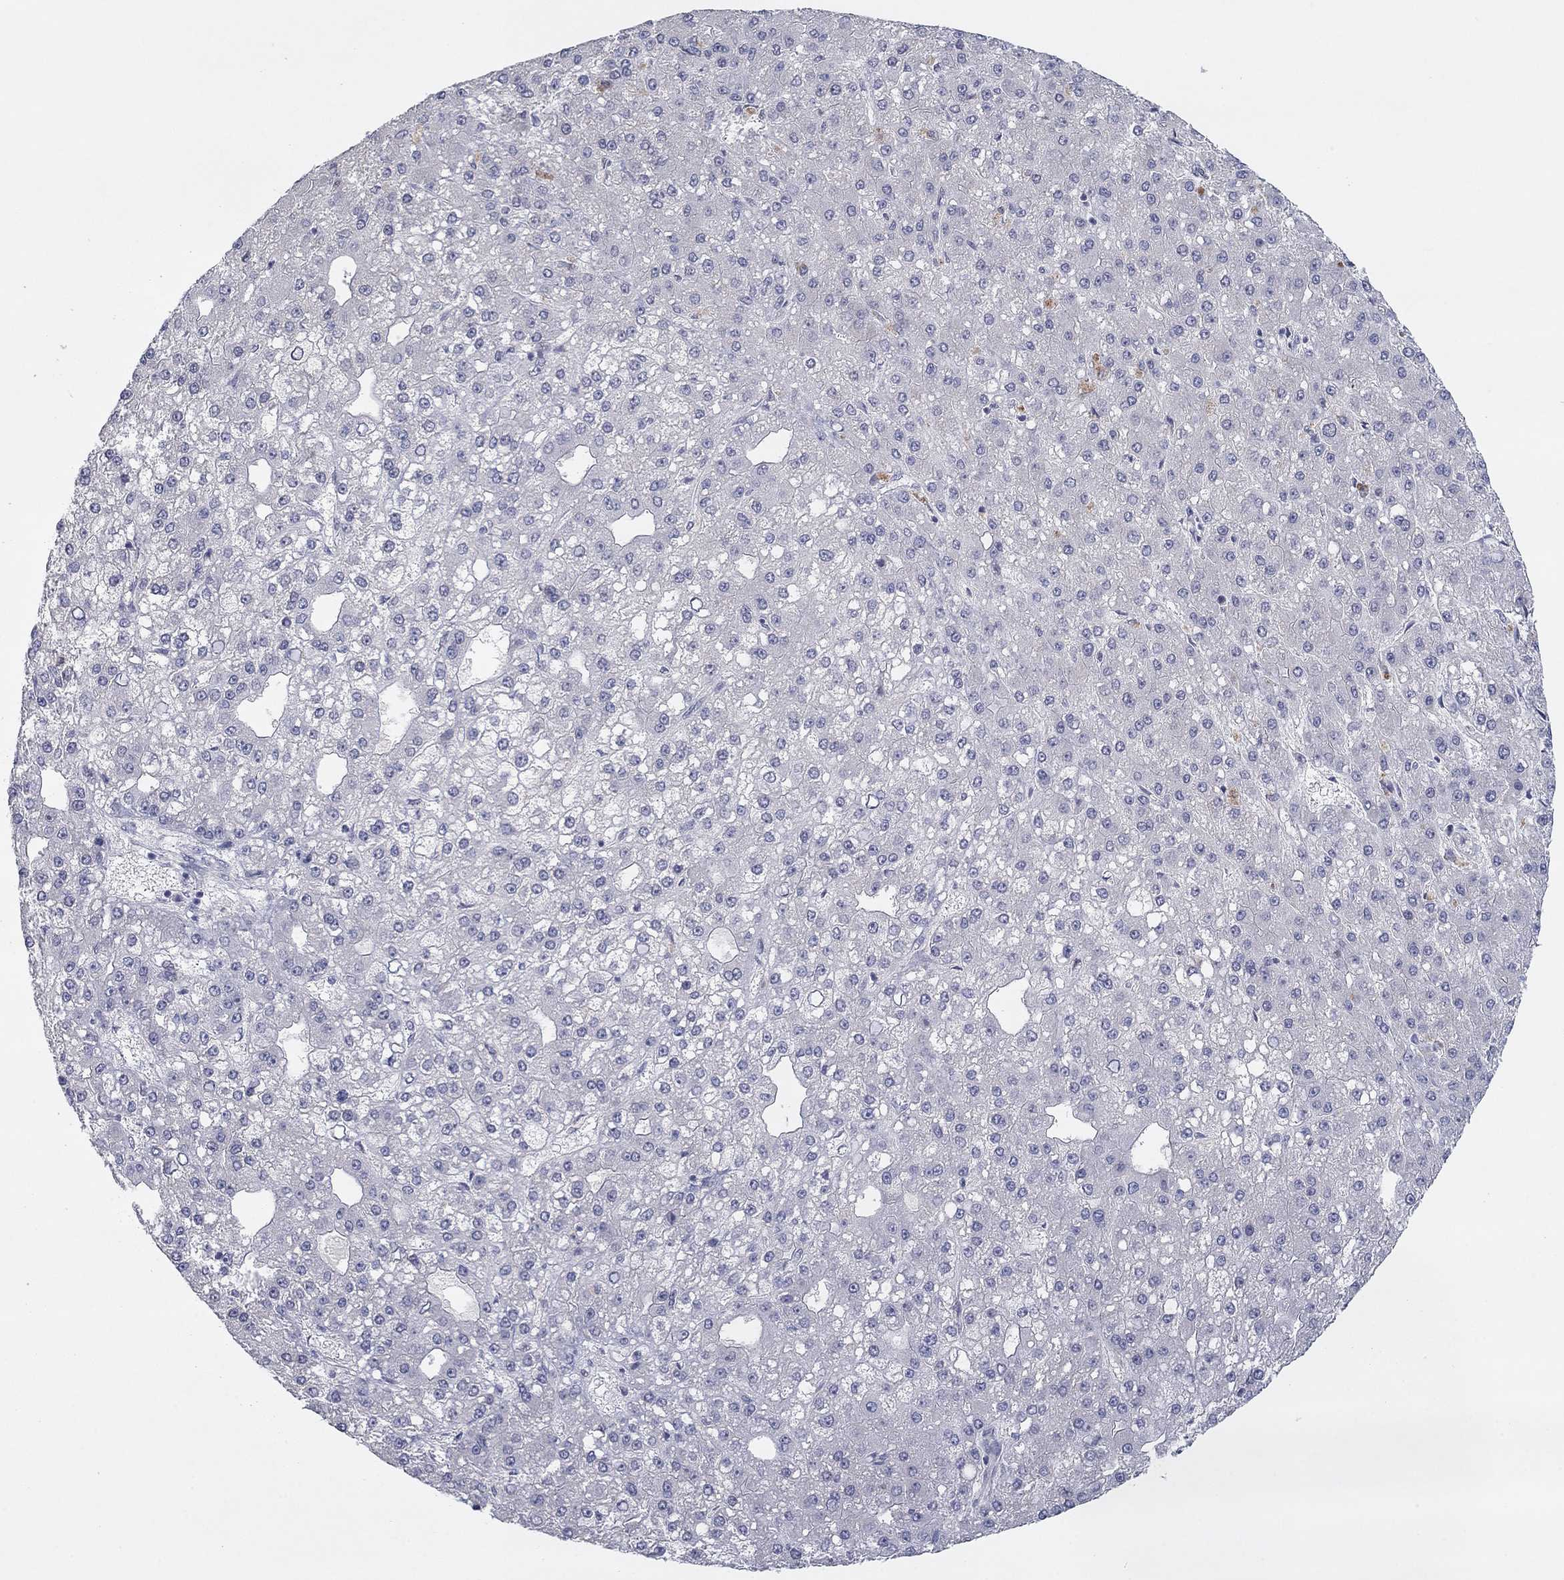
{"staining": {"intensity": "negative", "quantity": "none", "location": "none"}, "tissue": "liver cancer", "cell_type": "Tumor cells", "image_type": "cancer", "snomed": [{"axis": "morphology", "description": "Carcinoma, Hepatocellular, NOS"}, {"axis": "topography", "description": "Liver"}], "caption": "Immunohistochemical staining of human liver hepatocellular carcinoma shows no significant staining in tumor cells.", "gene": "AMN1", "patient": {"sex": "male", "age": 67}}